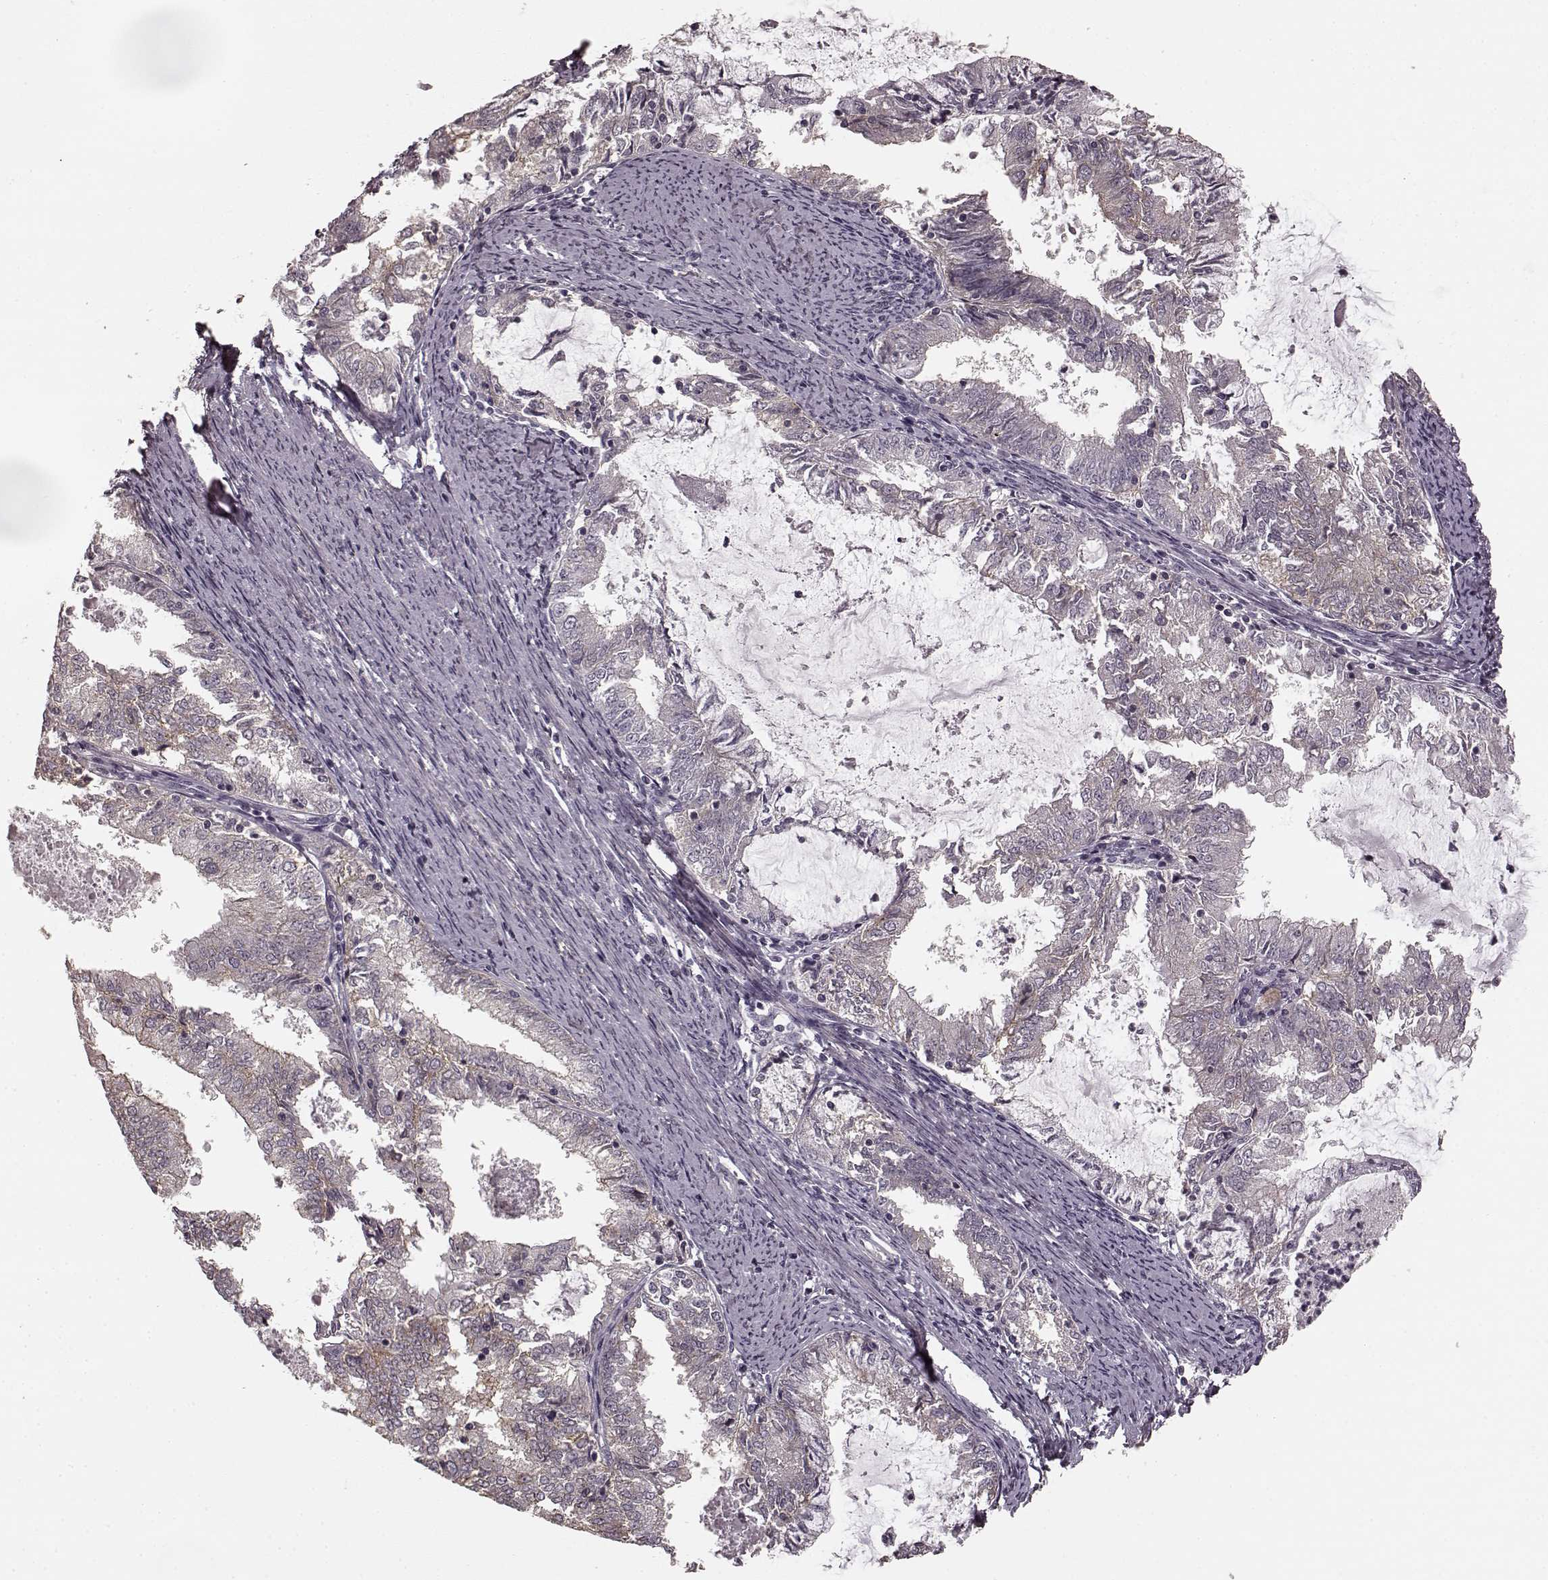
{"staining": {"intensity": "weak", "quantity": "<25%", "location": "cytoplasmic/membranous"}, "tissue": "endometrial cancer", "cell_type": "Tumor cells", "image_type": "cancer", "snomed": [{"axis": "morphology", "description": "Adenocarcinoma, NOS"}, {"axis": "topography", "description": "Endometrium"}], "caption": "This is an immunohistochemistry histopathology image of human endometrial cancer. There is no positivity in tumor cells.", "gene": "PRKCE", "patient": {"sex": "female", "age": 57}}